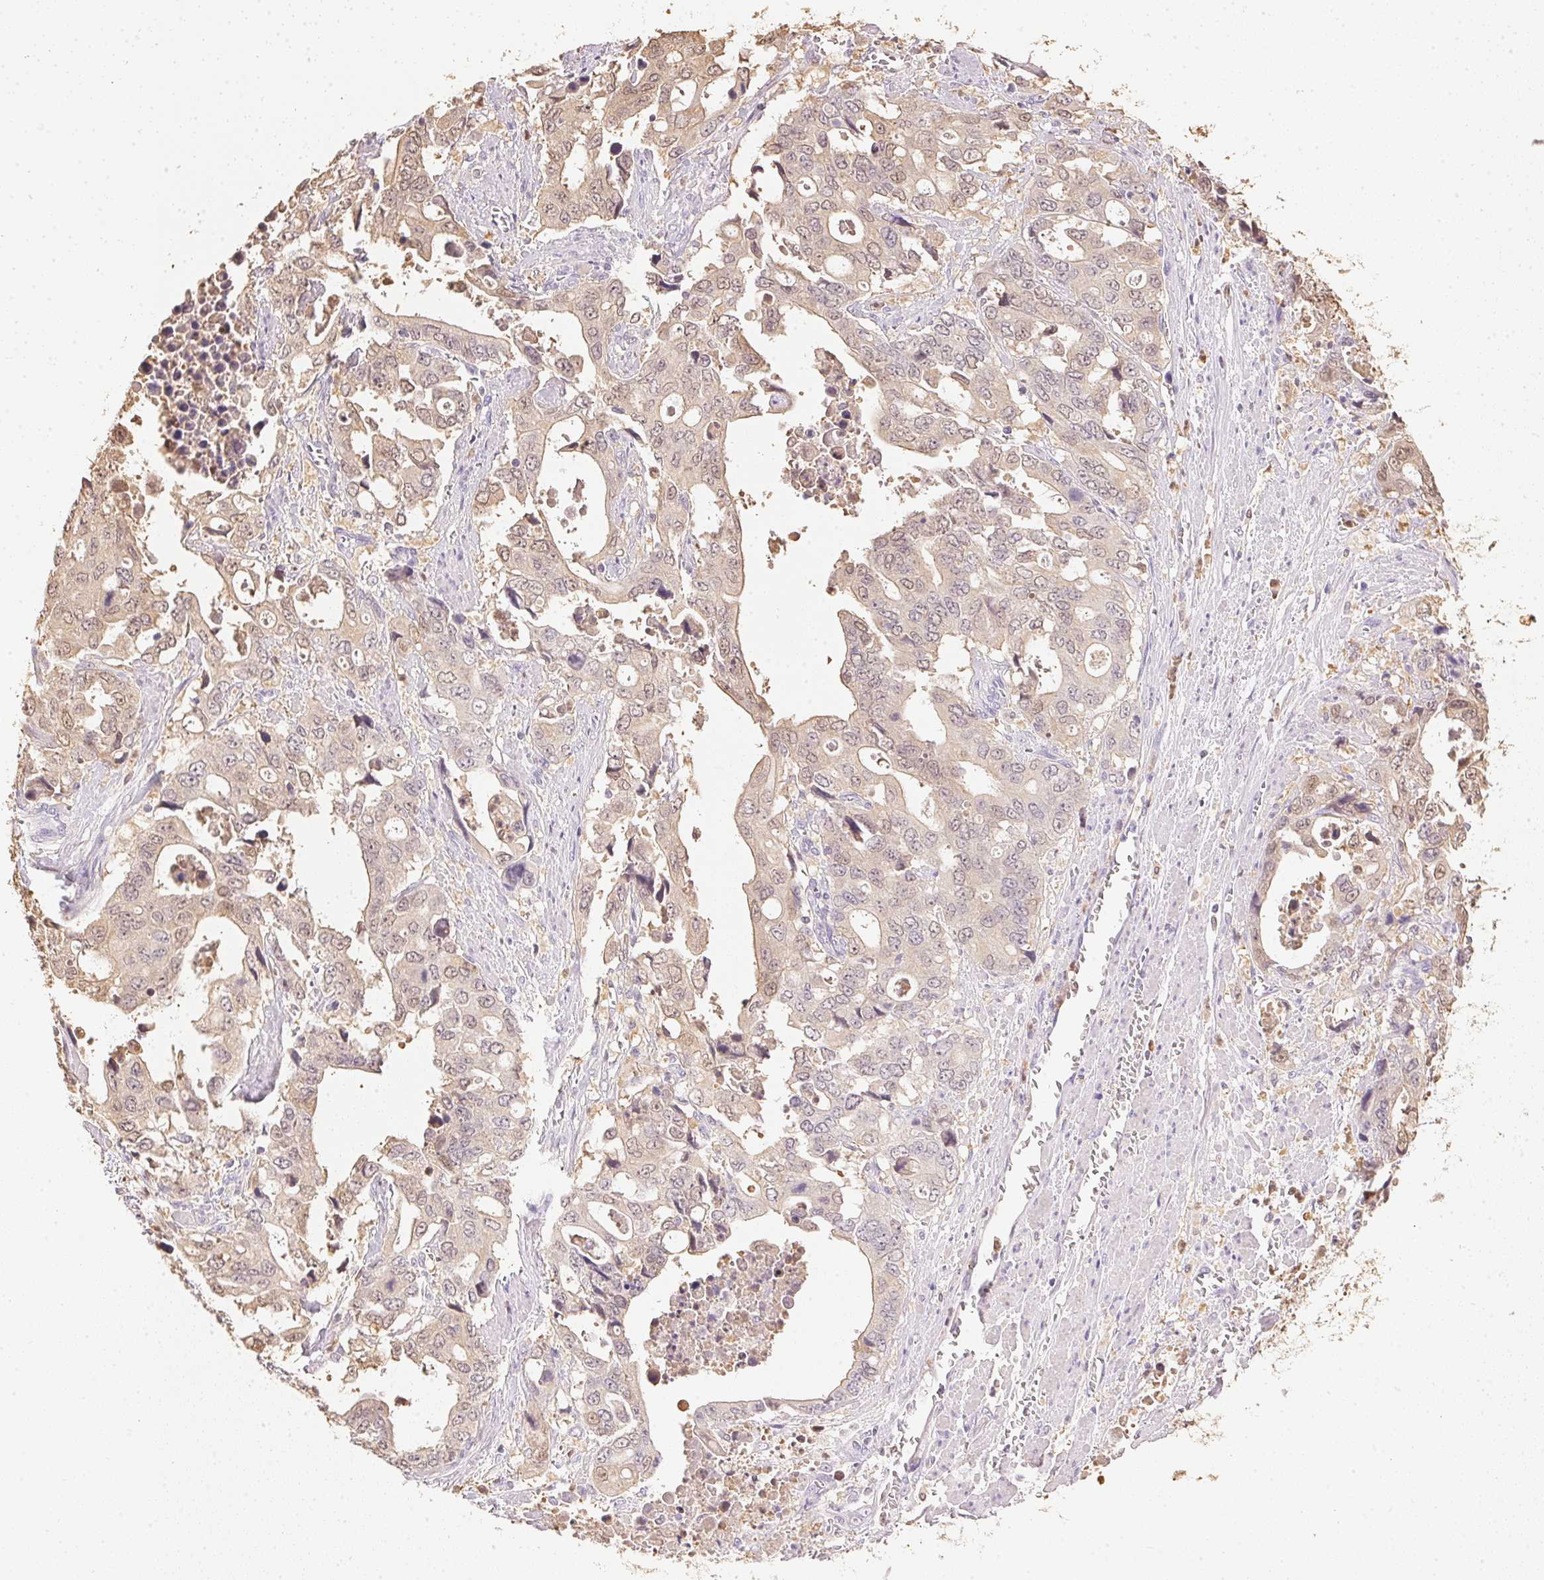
{"staining": {"intensity": "weak", "quantity": "25%-75%", "location": "nuclear"}, "tissue": "stomach cancer", "cell_type": "Tumor cells", "image_type": "cancer", "snomed": [{"axis": "morphology", "description": "Adenocarcinoma, NOS"}, {"axis": "topography", "description": "Stomach, upper"}], "caption": "Human stomach adenocarcinoma stained for a protein (brown) demonstrates weak nuclear positive positivity in approximately 25%-75% of tumor cells.", "gene": "S100A3", "patient": {"sex": "male", "age": 74}}